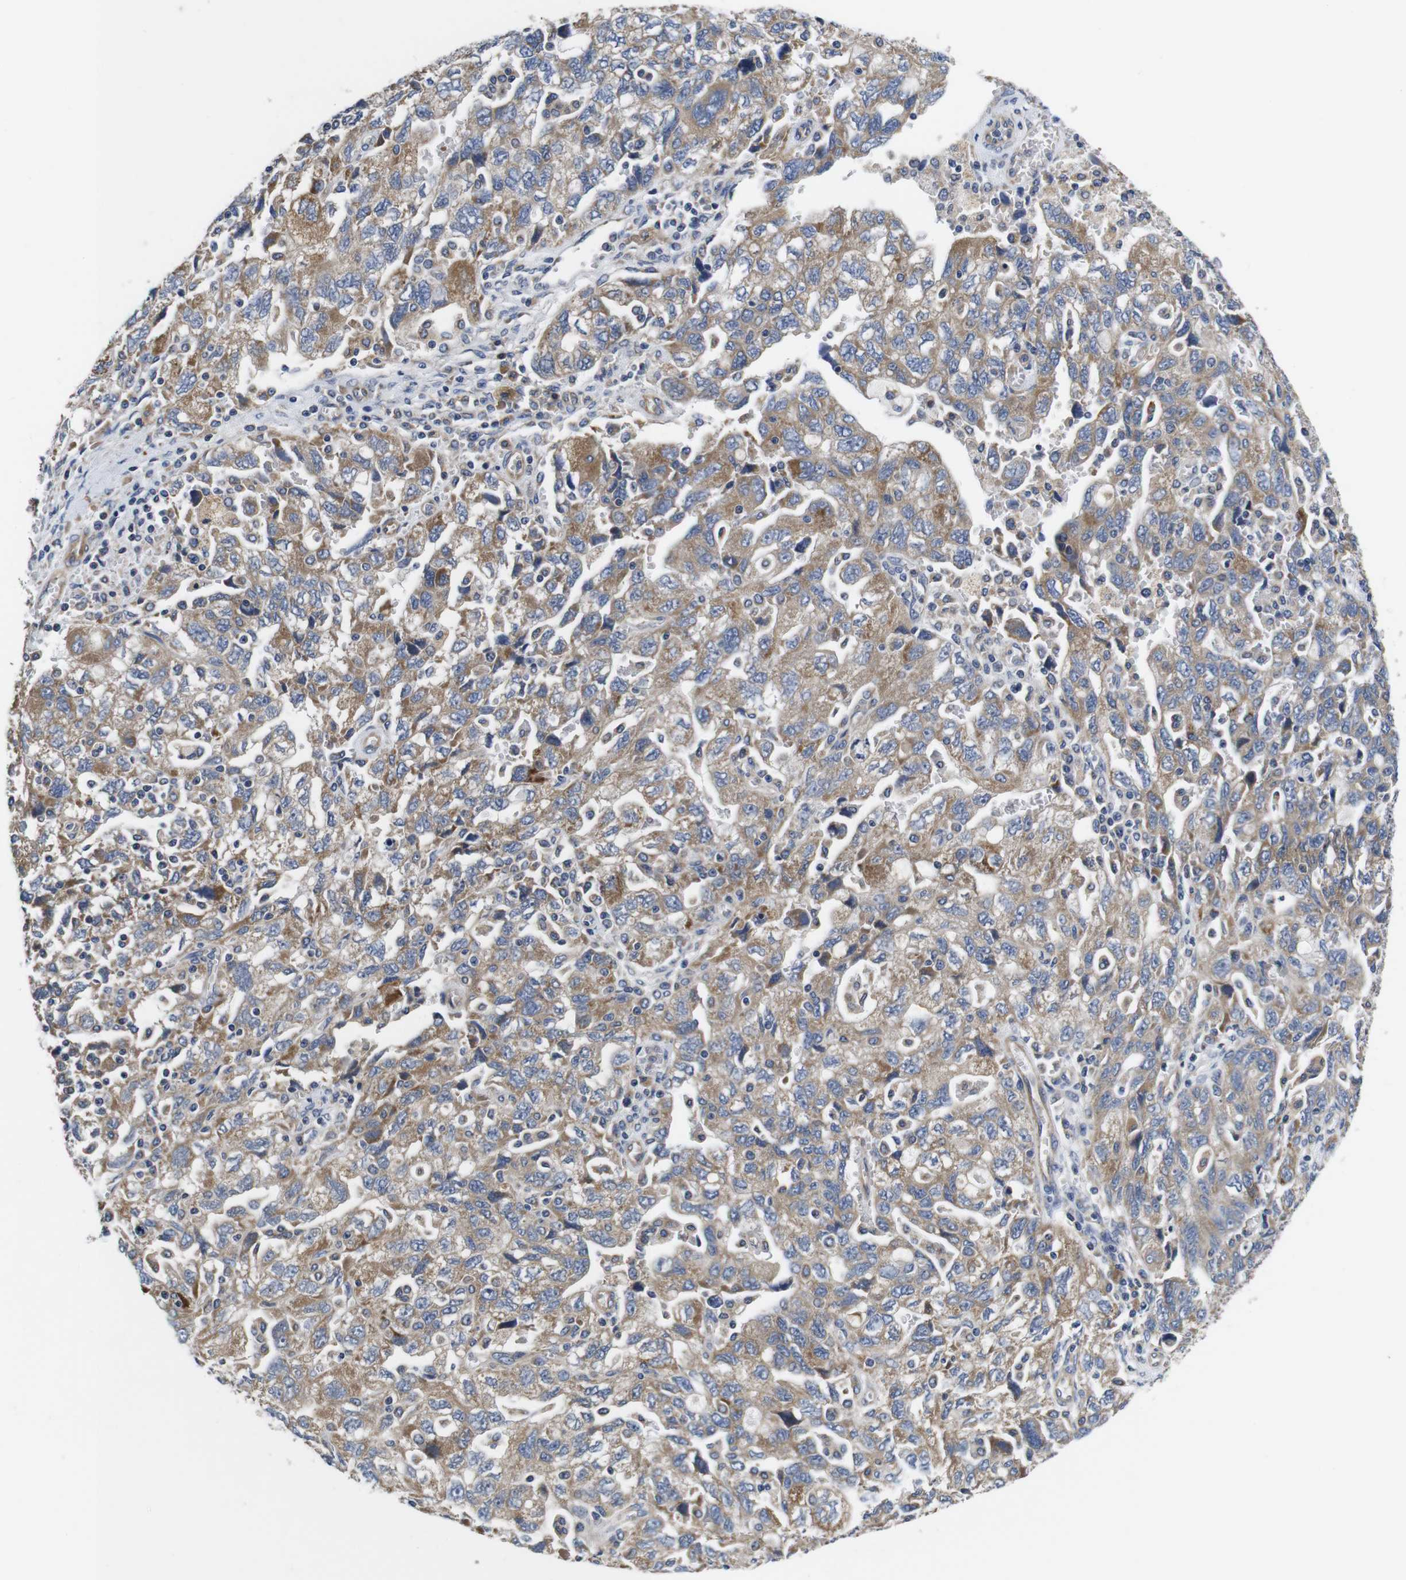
{"staining": {"intensity": "moderate", "quantity": ">75%", "location": "cytoplasmic/membranous"}, "tissue": "ovarian cancer", "cell_type": "Tumor cells", "image_type": "cancer", "snomed": [{"axis": "morphology", "description": "Carcinoma, NOS"}, {"axis": "morphology", "description": "Cystadenocarcinoma, serous, NOS"}, {"axis": "topography", "description": "Ovary"}], "caption": "Immunohistochemical staining of human ovarian carcinoma demonstrates medium levels of moderate cytoplasmic/membranous protein staining in about >75% of tumor cells.", "gene": "MARCHF7", "patient": {"sex": "female", "age": 69}}